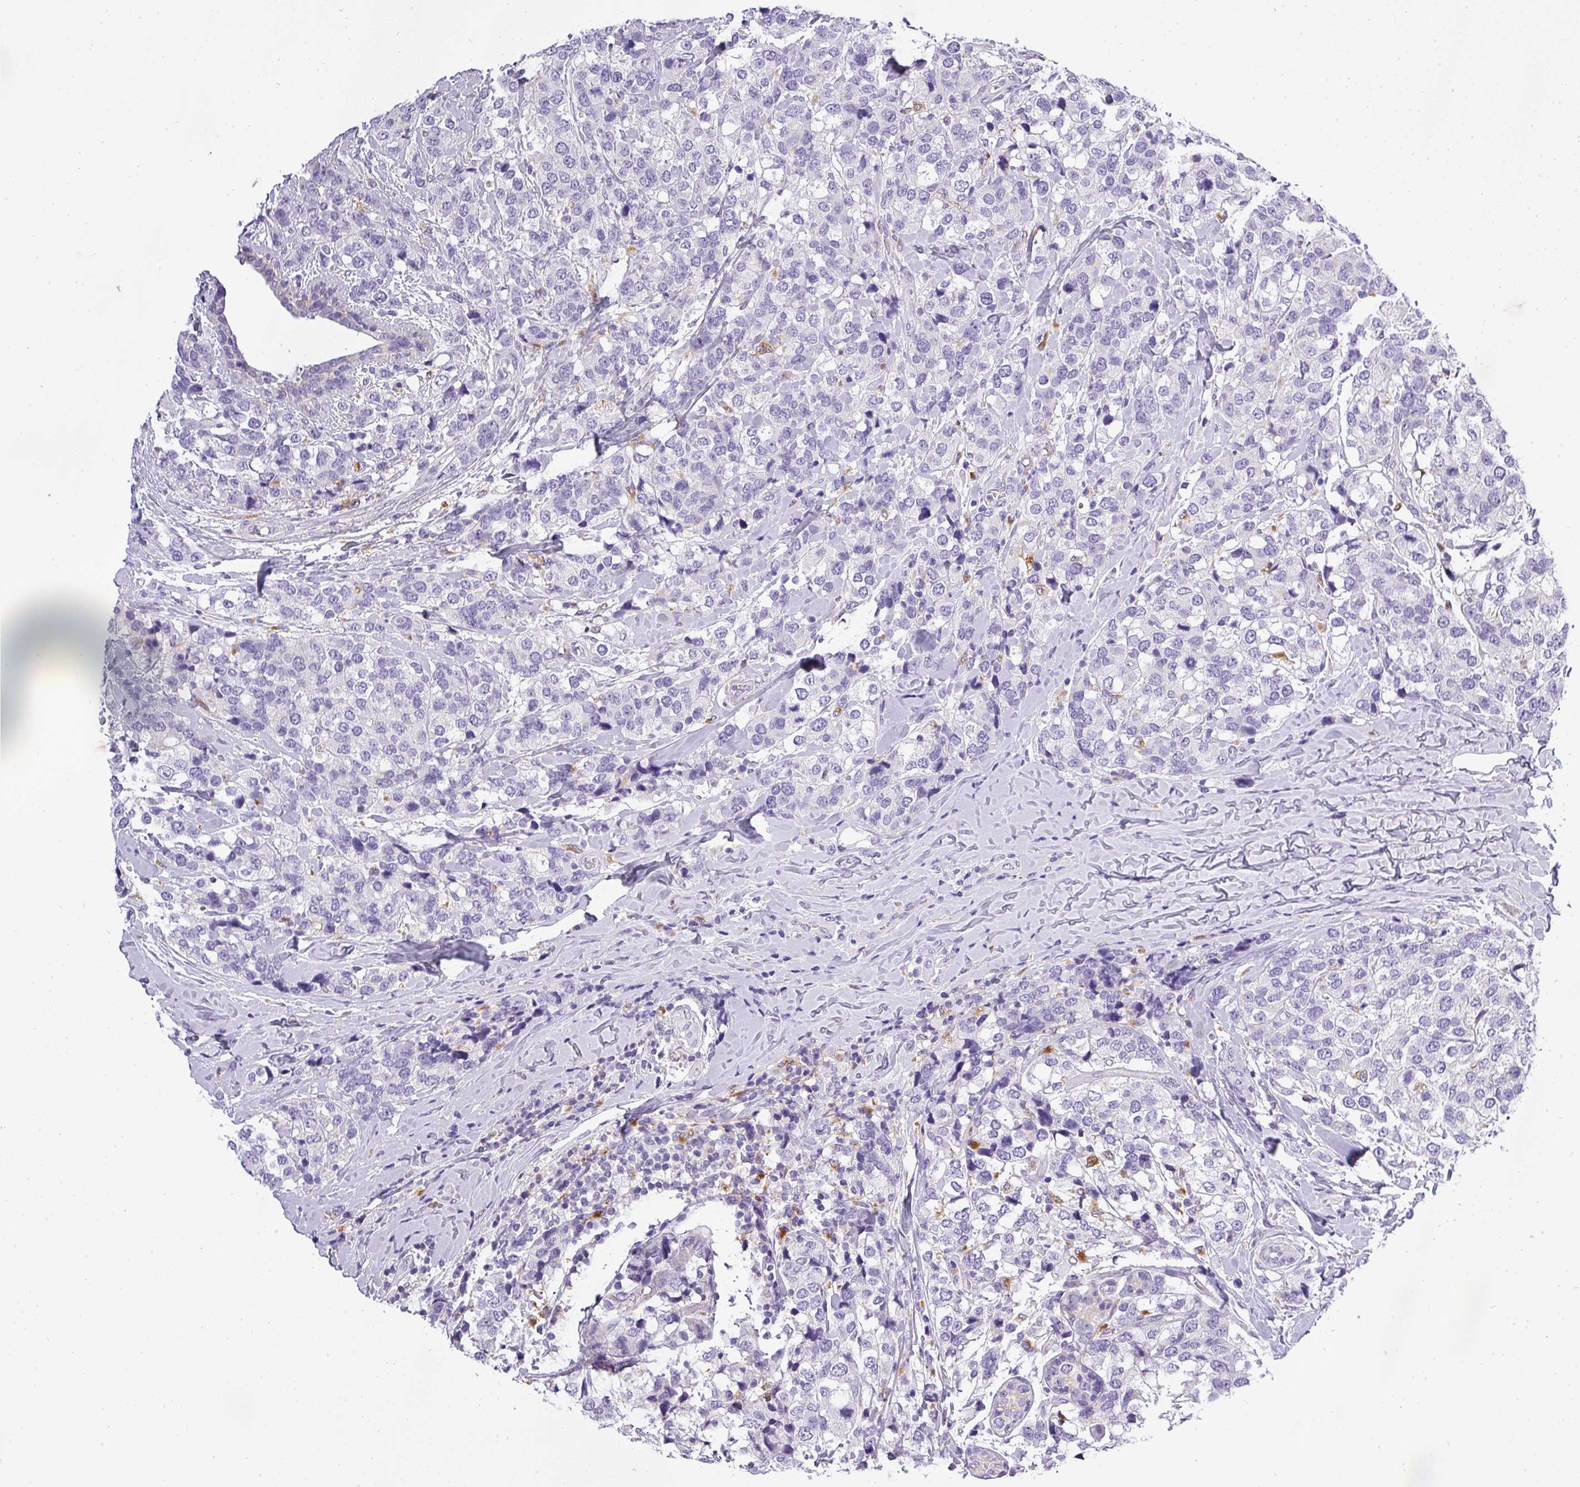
{"staining": {"intensity": "negative", "quantity": "none", "location": "none"}, "tissue": "breast cancer", "cell_type": "Tumor cells", "image_type": "cancer", "snomed": [{"axis": "morphology", "description": "Lobular carcinoma"}, {"axis": "topography", "description": "Breast"}], "caption": "High power microscopy histopathology image of an immunohistochemistry (IHC) image of breast cancer (lobular carcinoma), revealing no significant expression in tumor cells. (Brightfield microscopy of DAB (3,3'-diaminobenzidine) immunohistochemistry at high magnification).", "gene": "ATP6V1D", "patient": {"sex": "female", "age": 59}}